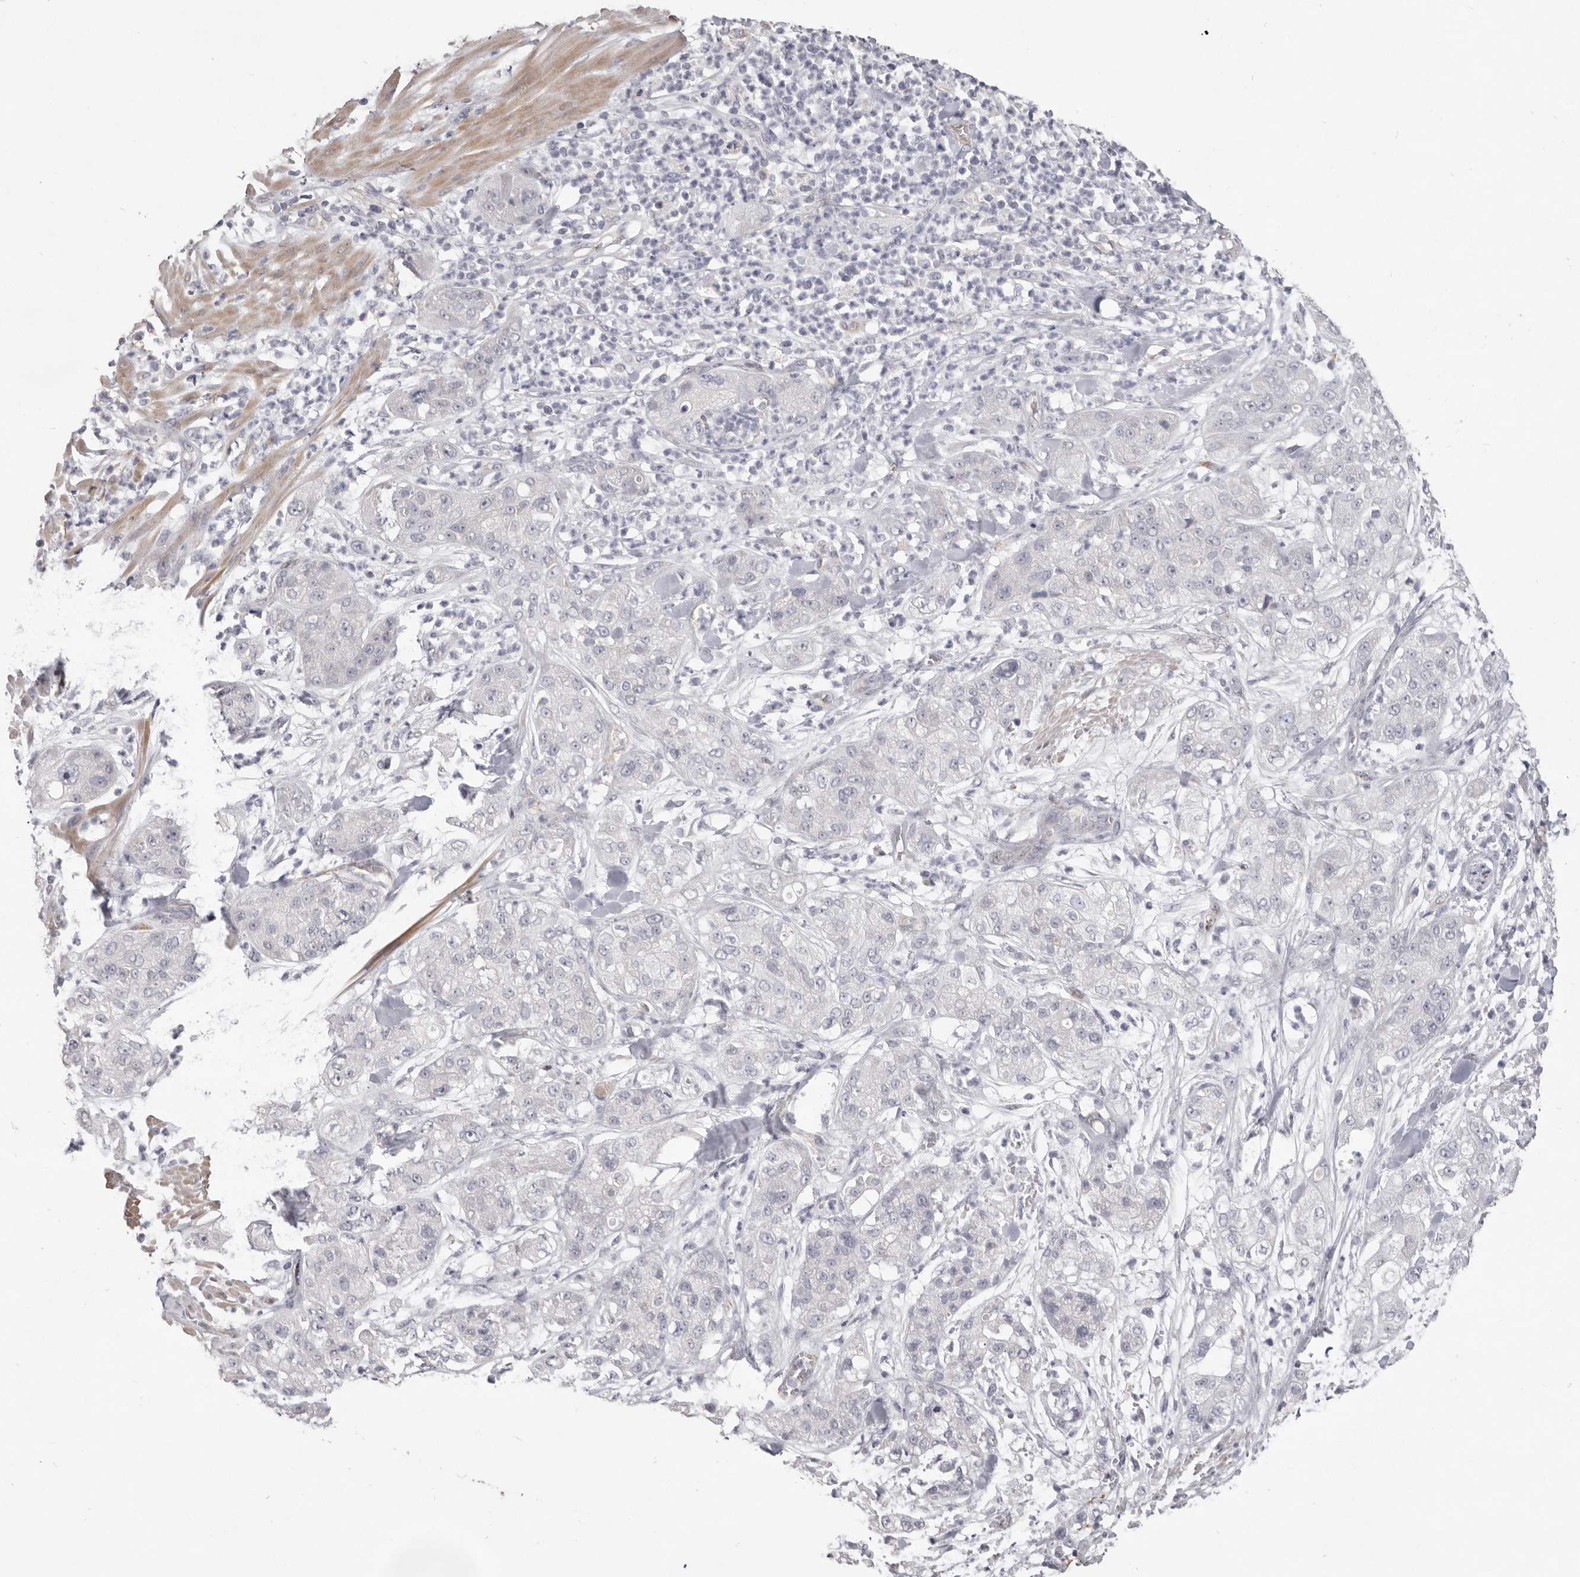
{"staining": {"intensity": "negative", "quantity": "none", "location": "none"}, "tissue": "pancreatic cancer", "cell_type": "Tumor cells", "image_type": "cancer", "snomed": [{"axis": "morphology", "description": "Adenocarcinoma, NOS"}, {"axis": "topography", "description": "Pancreas"}], "caption": "The immunohistochemistry (IHC) photomicrograph has no significant positivity in tumor cells of adenocarcinoma (pancreatic) tissue.", "gene": "ZYG11B", "patient": {"sex": "female", "age": 78}}